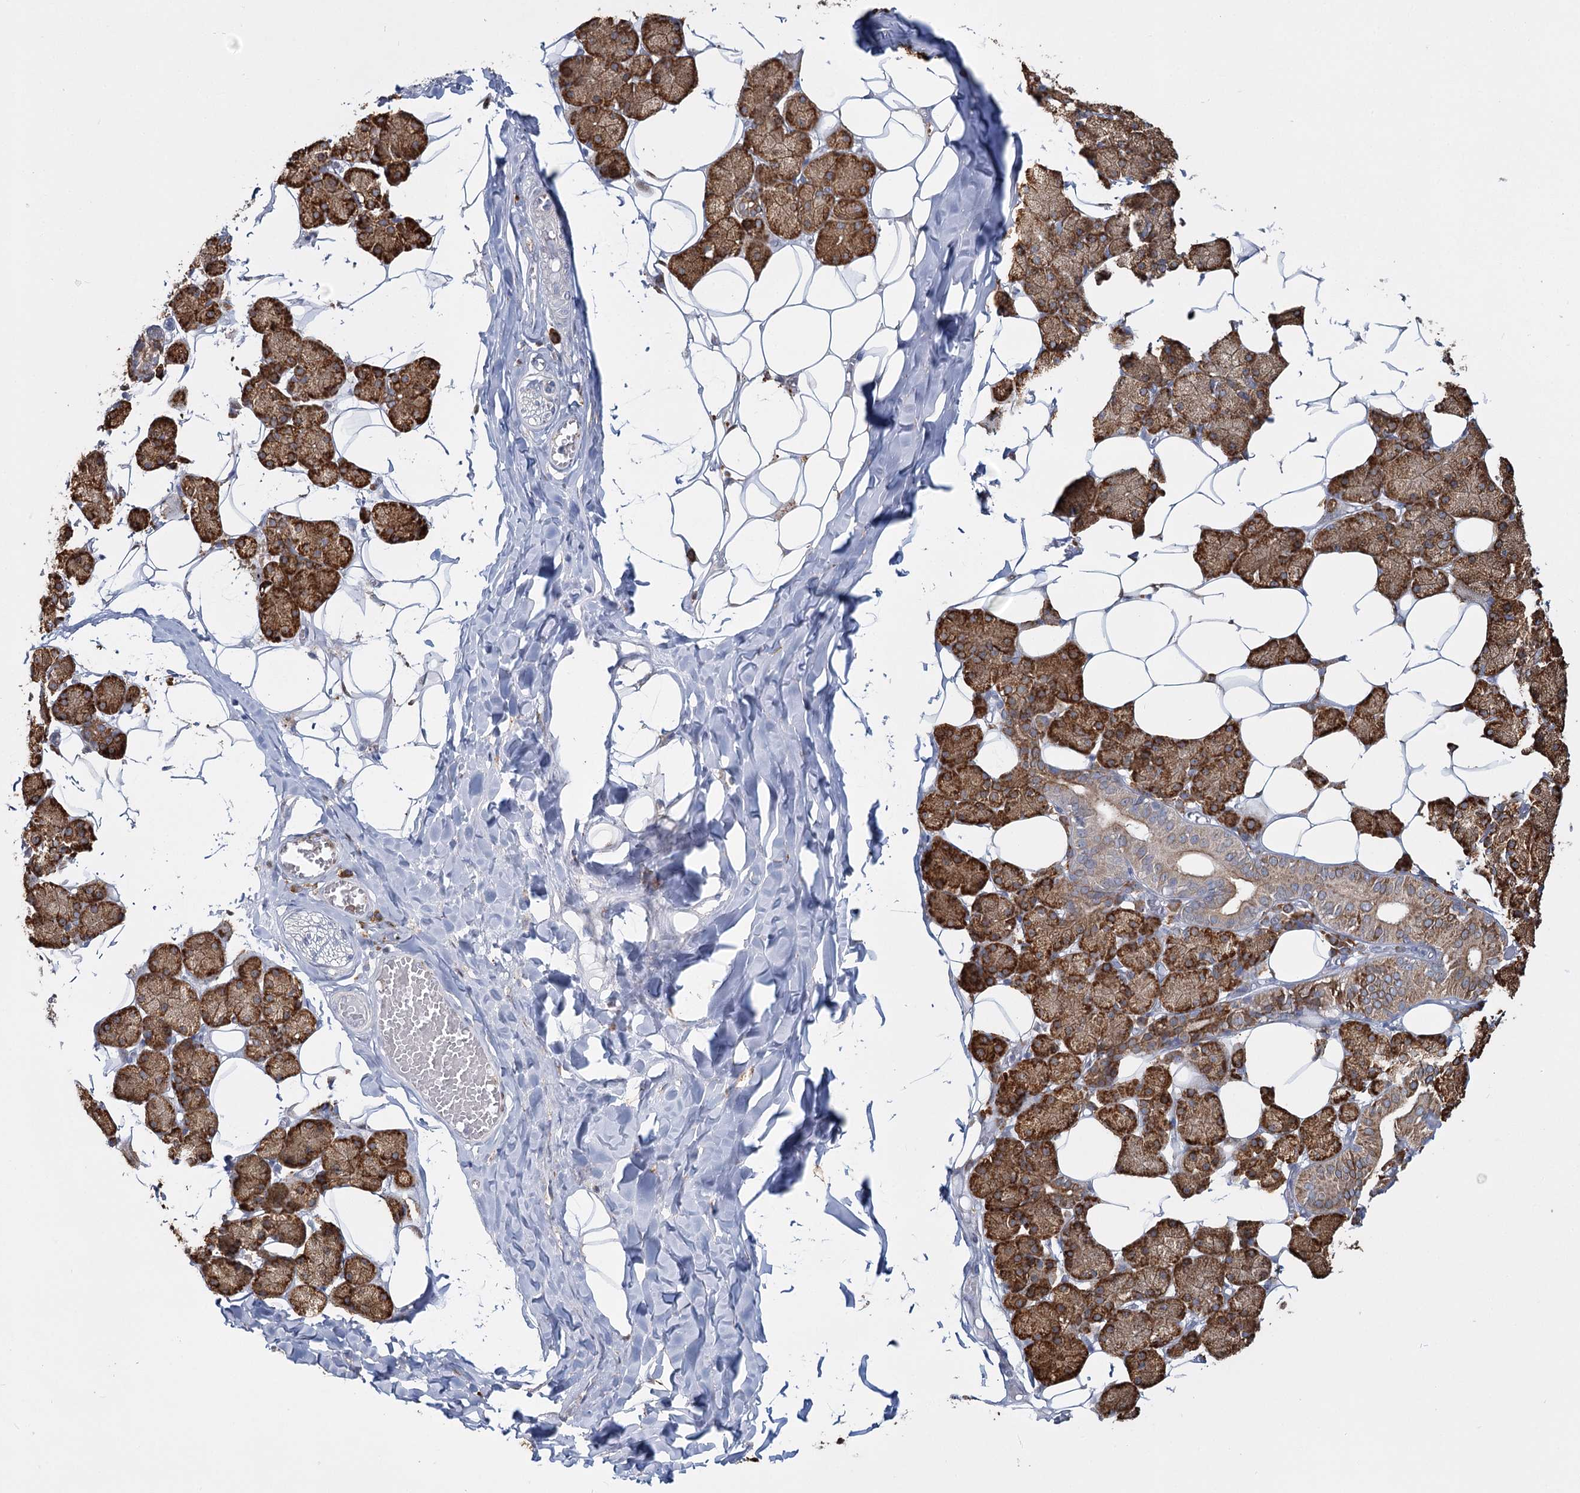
{"staining": {"intensity": "strong", "quantity": ">75%", "location": "cytoplasmic/membranous"}, "tissue": "salivary gland", "cell_type": "Glandular cells", "image_type": "normal", "snomed": [{"axis": "morphology", "description": "Normal tissue, NOS"}, {"axis": "topography", "description": "Salivary gland"}], "caption": "IHC staining of benign salivary gland, which demonstrates high levels of strong cytoplasmic/membranous expression in approximately >75% of glandular cells indicating strong cytoplasmic/membranous protein positivity. The staining was performed using DAB (brown) for protein detection and nuclei were counterstained in hematoxylin (blue).", "gene": "ZCCHC9", "patient": {"sex": "female", "age": 33}}